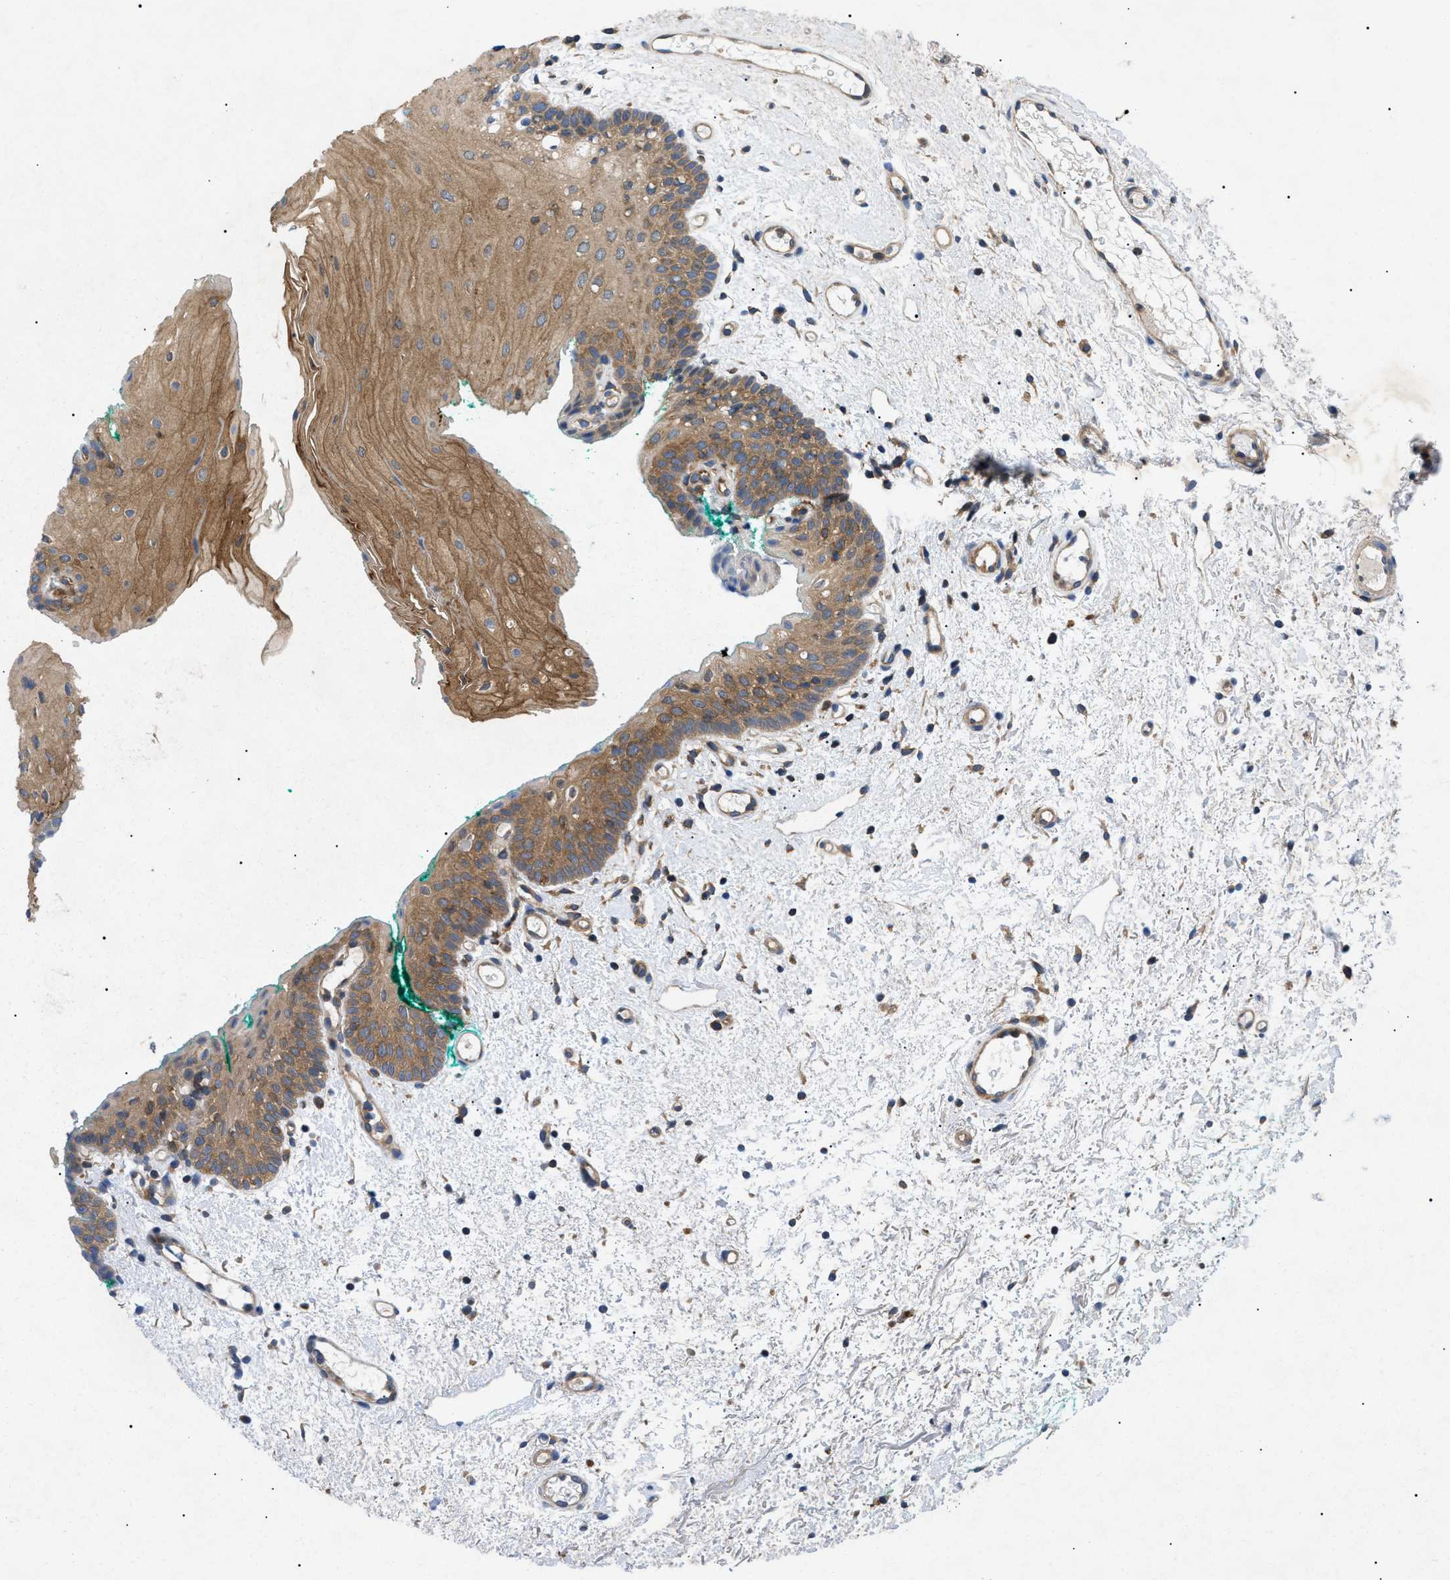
{"staining": {"intensity": "moderate", "quantity": ">75%", "location": "cytoplasmic/membranous"}, "tissue": "oral mucosa", "cell_type": "Squamous epithelial cells", "image_type": "normal", "snomed": [{"axis": "morphology", "description": "Normal tissue, NOS"}, {"axis": "morphology", "description": "Squamous cell carcinoma, NOS"}, {"axis": "topography", "description": "Oral tissue"}, {"axis": "topography", "description": "Salivary gland"}, {"axis": "topography", "description": "Head-Neck"}], "caption": "Brown immunohistochemical staining in benign oral mucosa reveals moderate cytoplasmic/membranous staining in about >75% of squamous epithelial cells.", "gene": "RIPK1", "patient": {"sex": "female", "age": 62}}